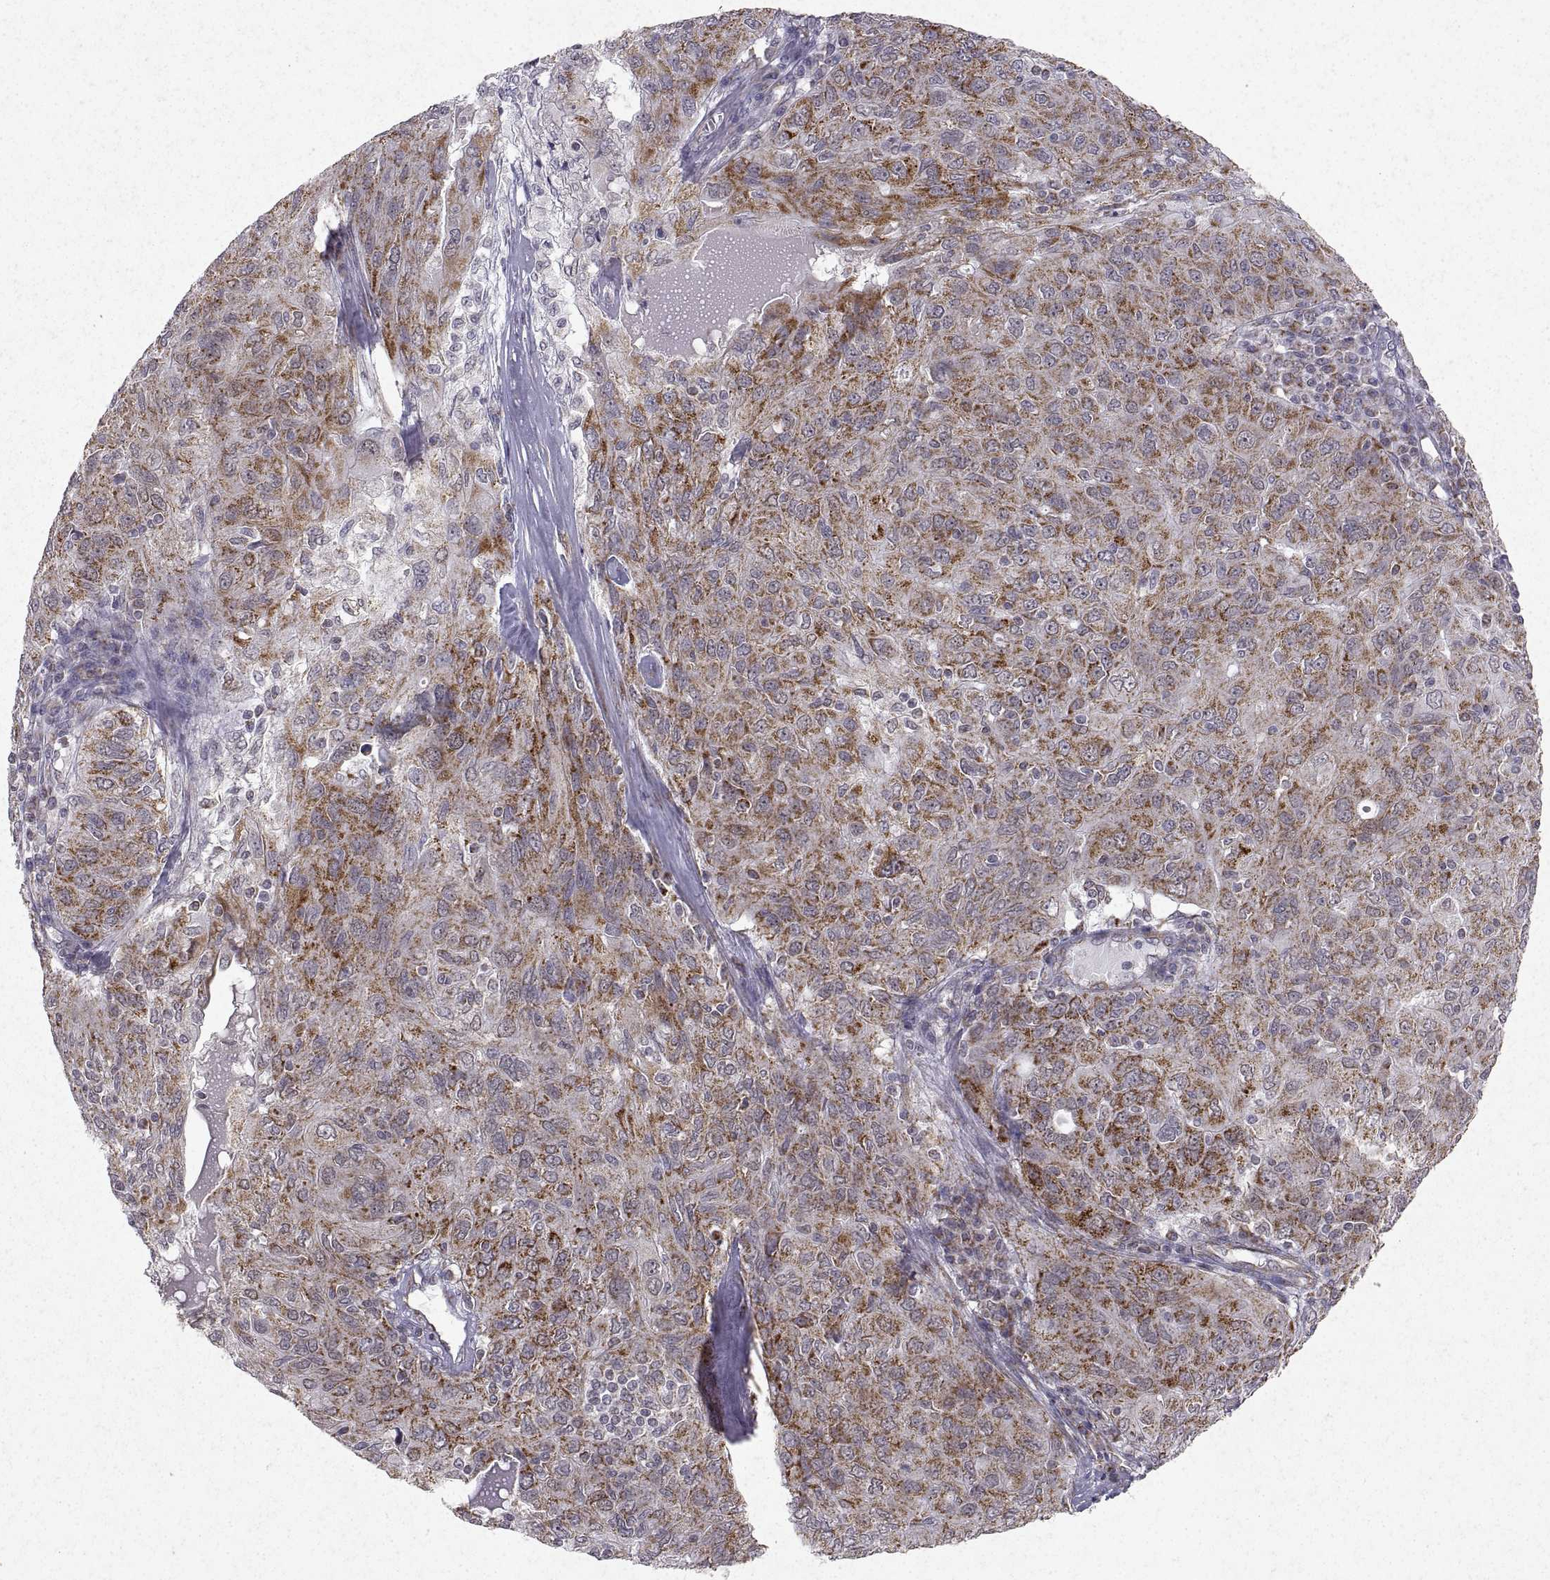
{"staining": {"intensity": "moderate", "quantity": "25%-75%", "location": "cytoplasmic/membranous"}, "tissue": "ovarian cancer", "cell_type": "Tumor cells", "image_type": "cancer", "snomed": [{"axis": "morphology", "description": "Carcinoma, endometroid"}, {"axis": "topography", "description": "Ovary"}], "caption": "An image of ovarian endometroid carcinoma stained for a protein shows moderate cytoplasmic/membranous brown staining in tumor cells.", "gene": "MANBAL", "patient": {"sex": "female", "age": 50}}